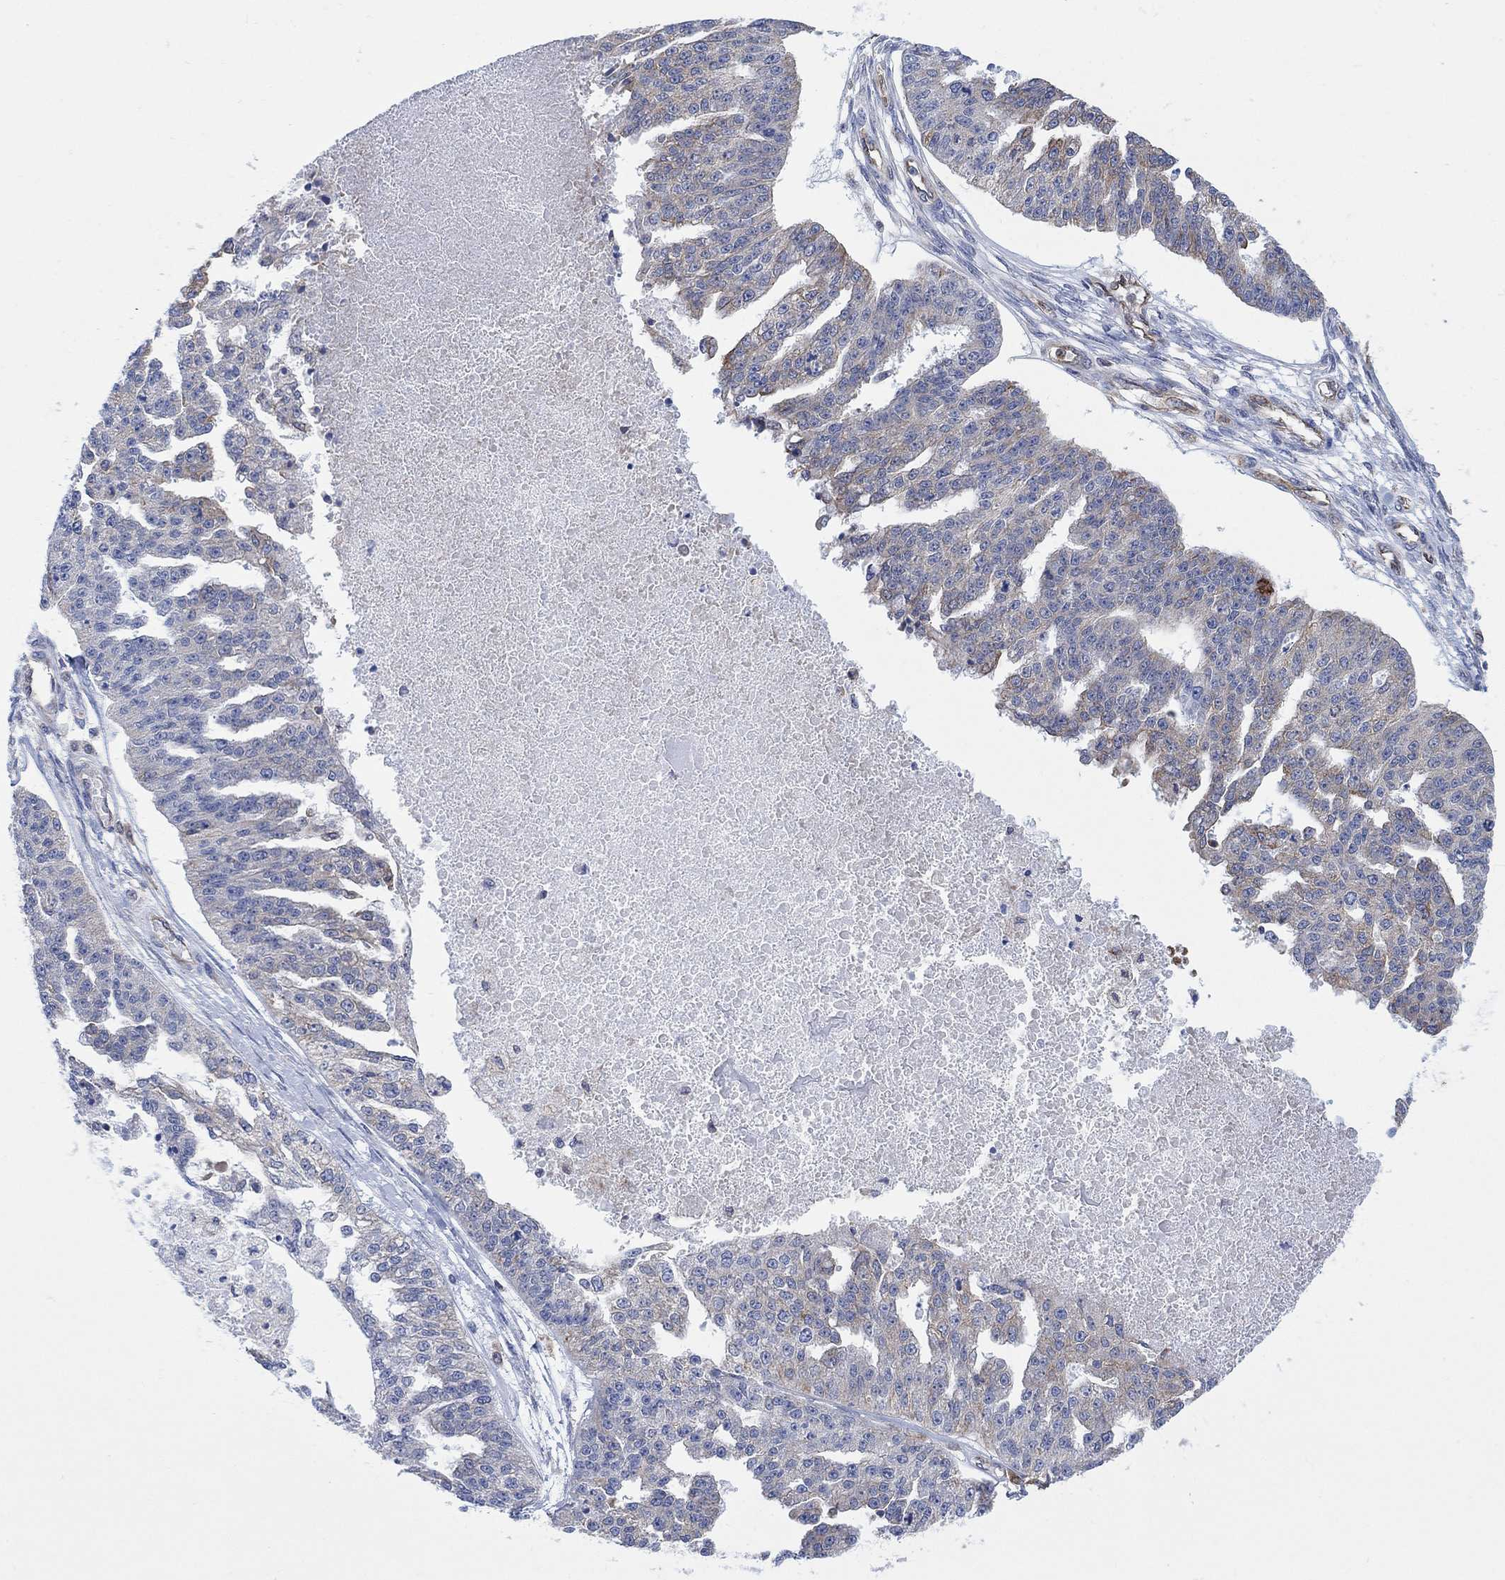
{"staining": {"intensity": "weak", "quantity": "<25%", "location": "cytoplasmic/membranous"}, "tissue": "ovarian cancer", "cell_type": "Tumor cells", "image_type": "cancer", "snomed": [{"axis": "morphology", "description": "Cystadenocarcinoma, serous, NOS"}, {"axis": "topography", "description": "Ovary"}], "caption": "DAB immunohistochemical staining of human ovarian cancer exhibits no significant staining in tumor cells.", "gene": "GBP5", "patient": {"sex": "female", "age": 58}}